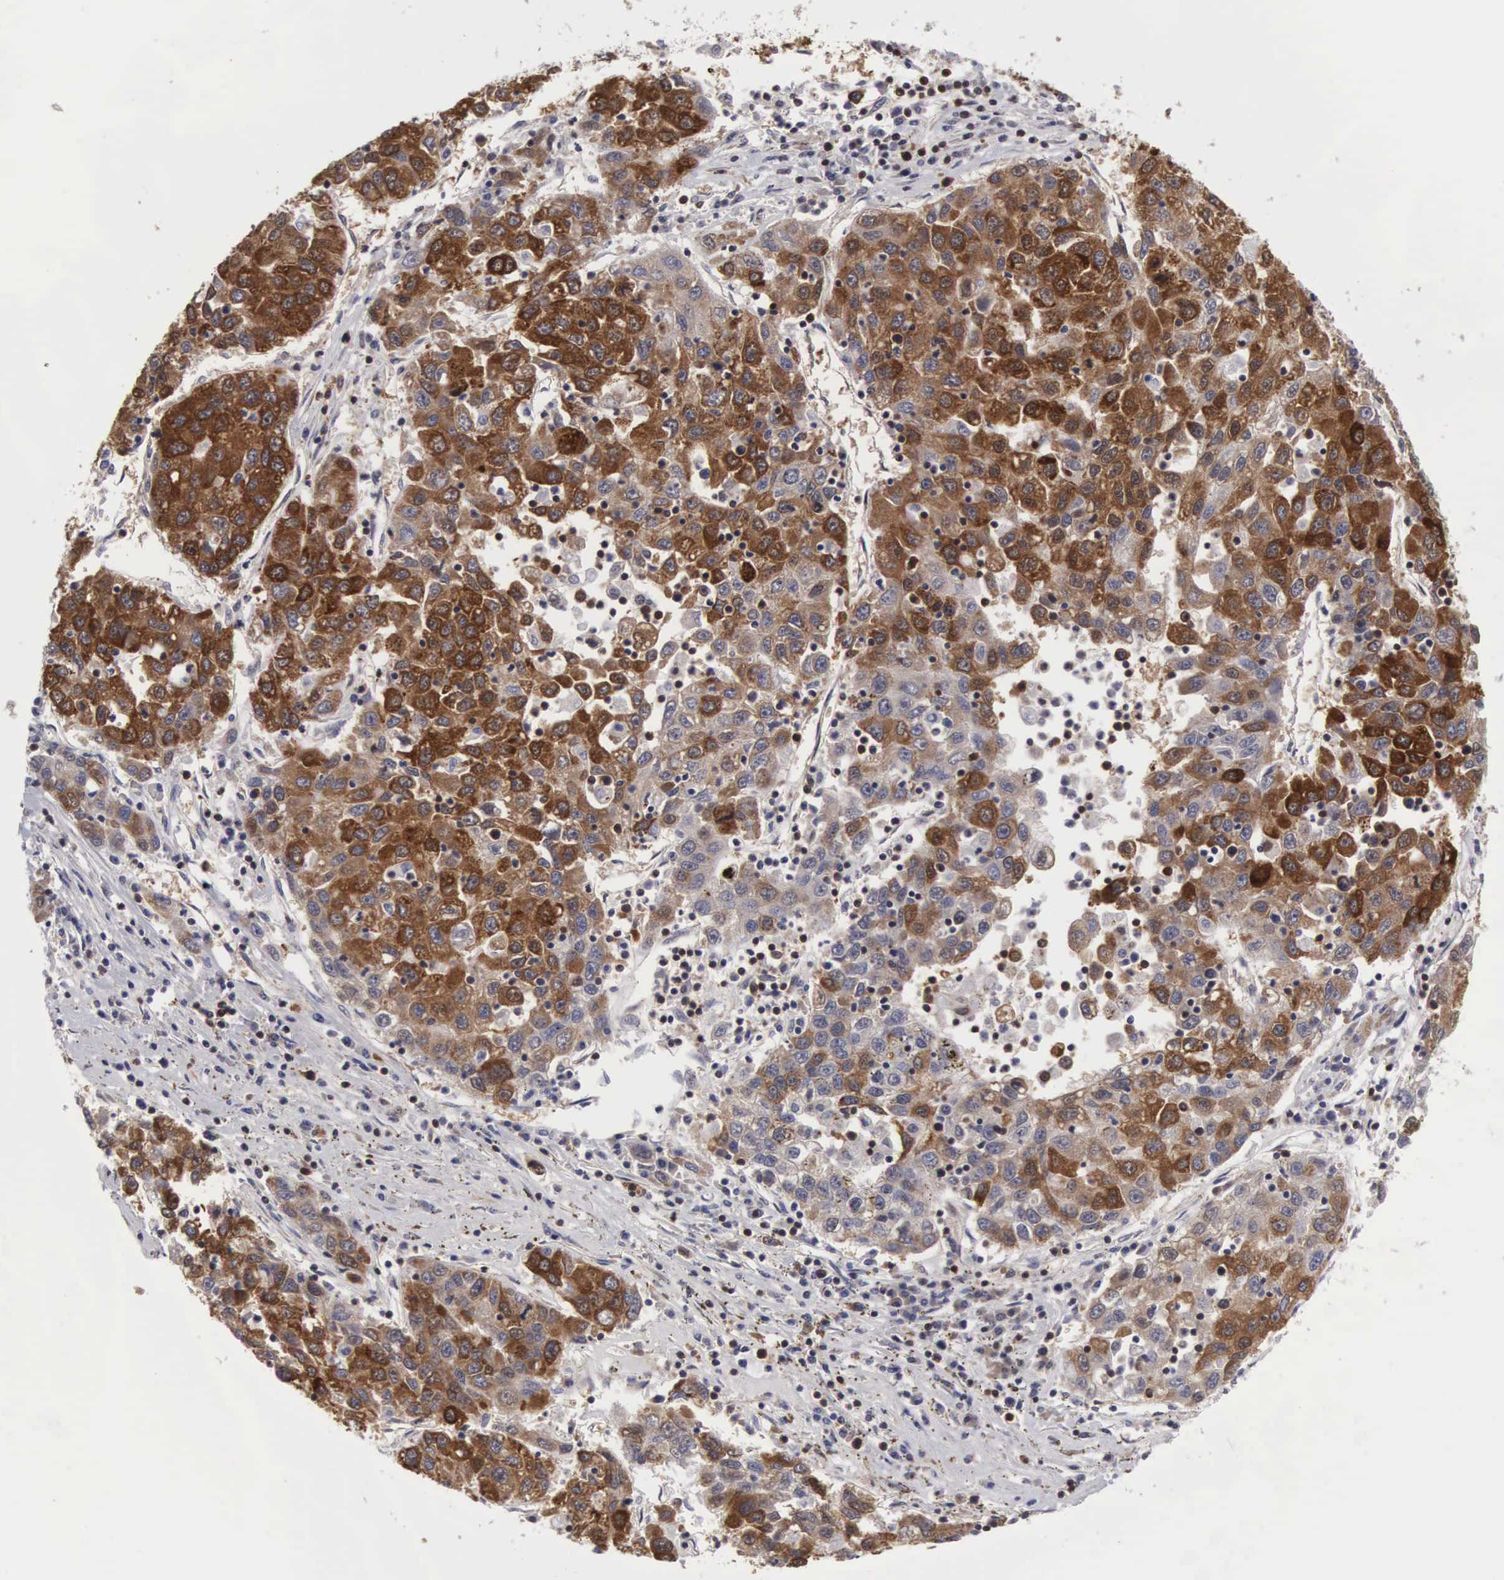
{"staining": {"intensity": "strong", "quantity": ">75%", "location": "cytoplasmic/membranous"}, "tissue": "liver cancer", "cell_type": "Tumor cells", "image_type": "cancer", "snomed": [{"axis": "morphology", "description": "Carcinoma, Hepatocellular, NOS"}, {"axis": "topography", "description": "Liver"}], "caption": "This photomicrograph exhibits liver cancer stained with immunohistochemistry to label a protein in brown. The cytoplasmic/membranous of tumor cells show strong positivity for the protein. Nuclei are counter-stained blue.", "gene": "ADSL", "patient": {"sex": "male", "age": 49}}